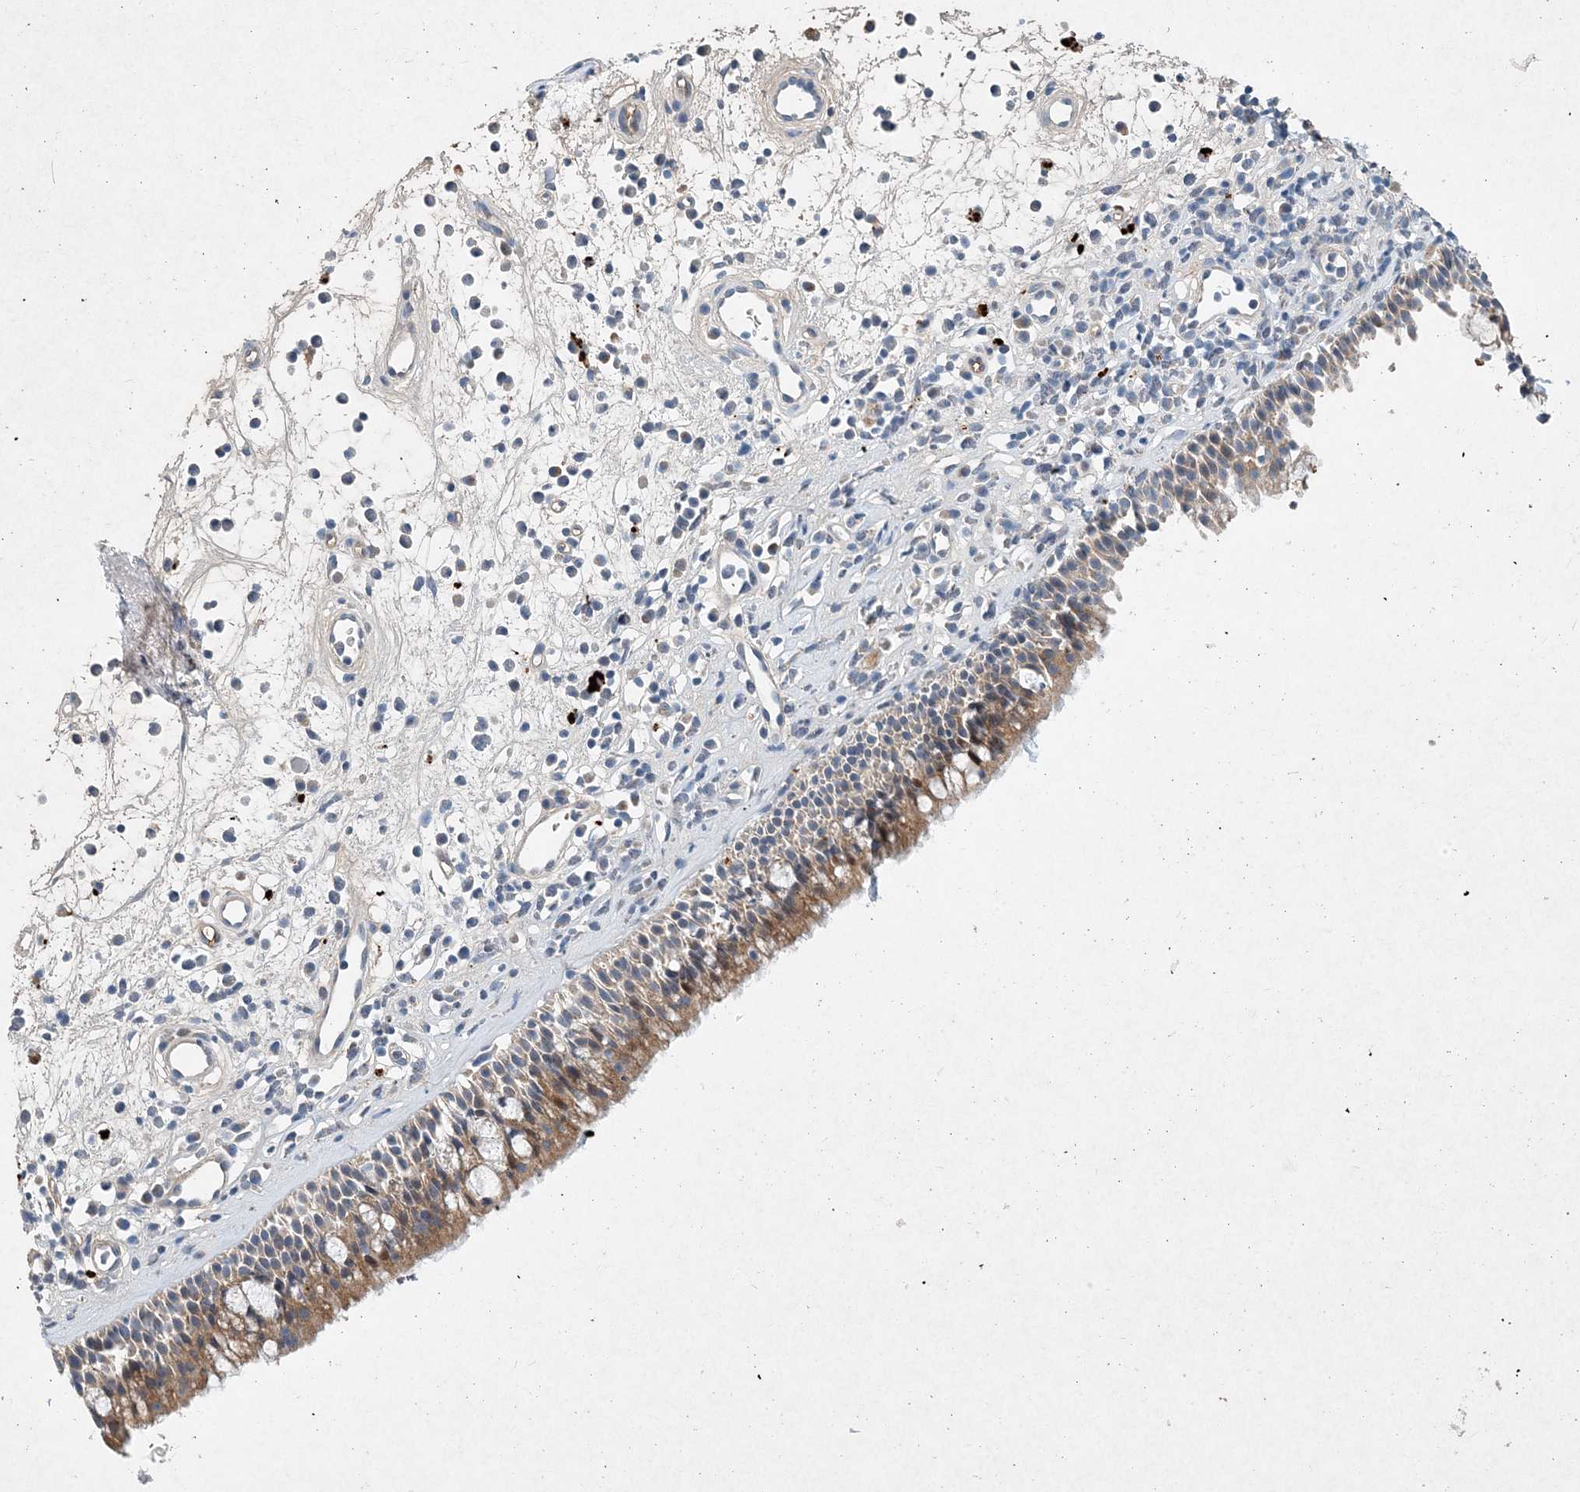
{"staining": {"intensity": "moderate", "quantity": ">75%", "location": "cytoplasmic/membranous"}, "tissue": "nasopharynx", "cell_type": "Respiratory epithelial cells", "image_type": "normal", "snomed": [{"axis": "morphology", "description": "Normal tissue, NOS"}, {"axis": "morphology", "description": "Inflammation, NOS"}, {"axis": "morphology", "description": "Malignant melanoma, Metastatic site"}, {"axis": "topography", "description": "Nasopharynx"}], "caption": "Immunohistochemistry (IHC) staining of benign nasopharynx, which demonstrates medium levels of moderate cytoplasmic/membranous expression in approximately >75% of respiratory epithelial cells indicating moderate cytoplasmic/membranous protein expression. The staining was performed using DAB (brown) for protein detection and nuclei were counterstained in hematoxylin (blue).", "gene": "KPNA4", "patient": {"sex": "male", "age": 70}}